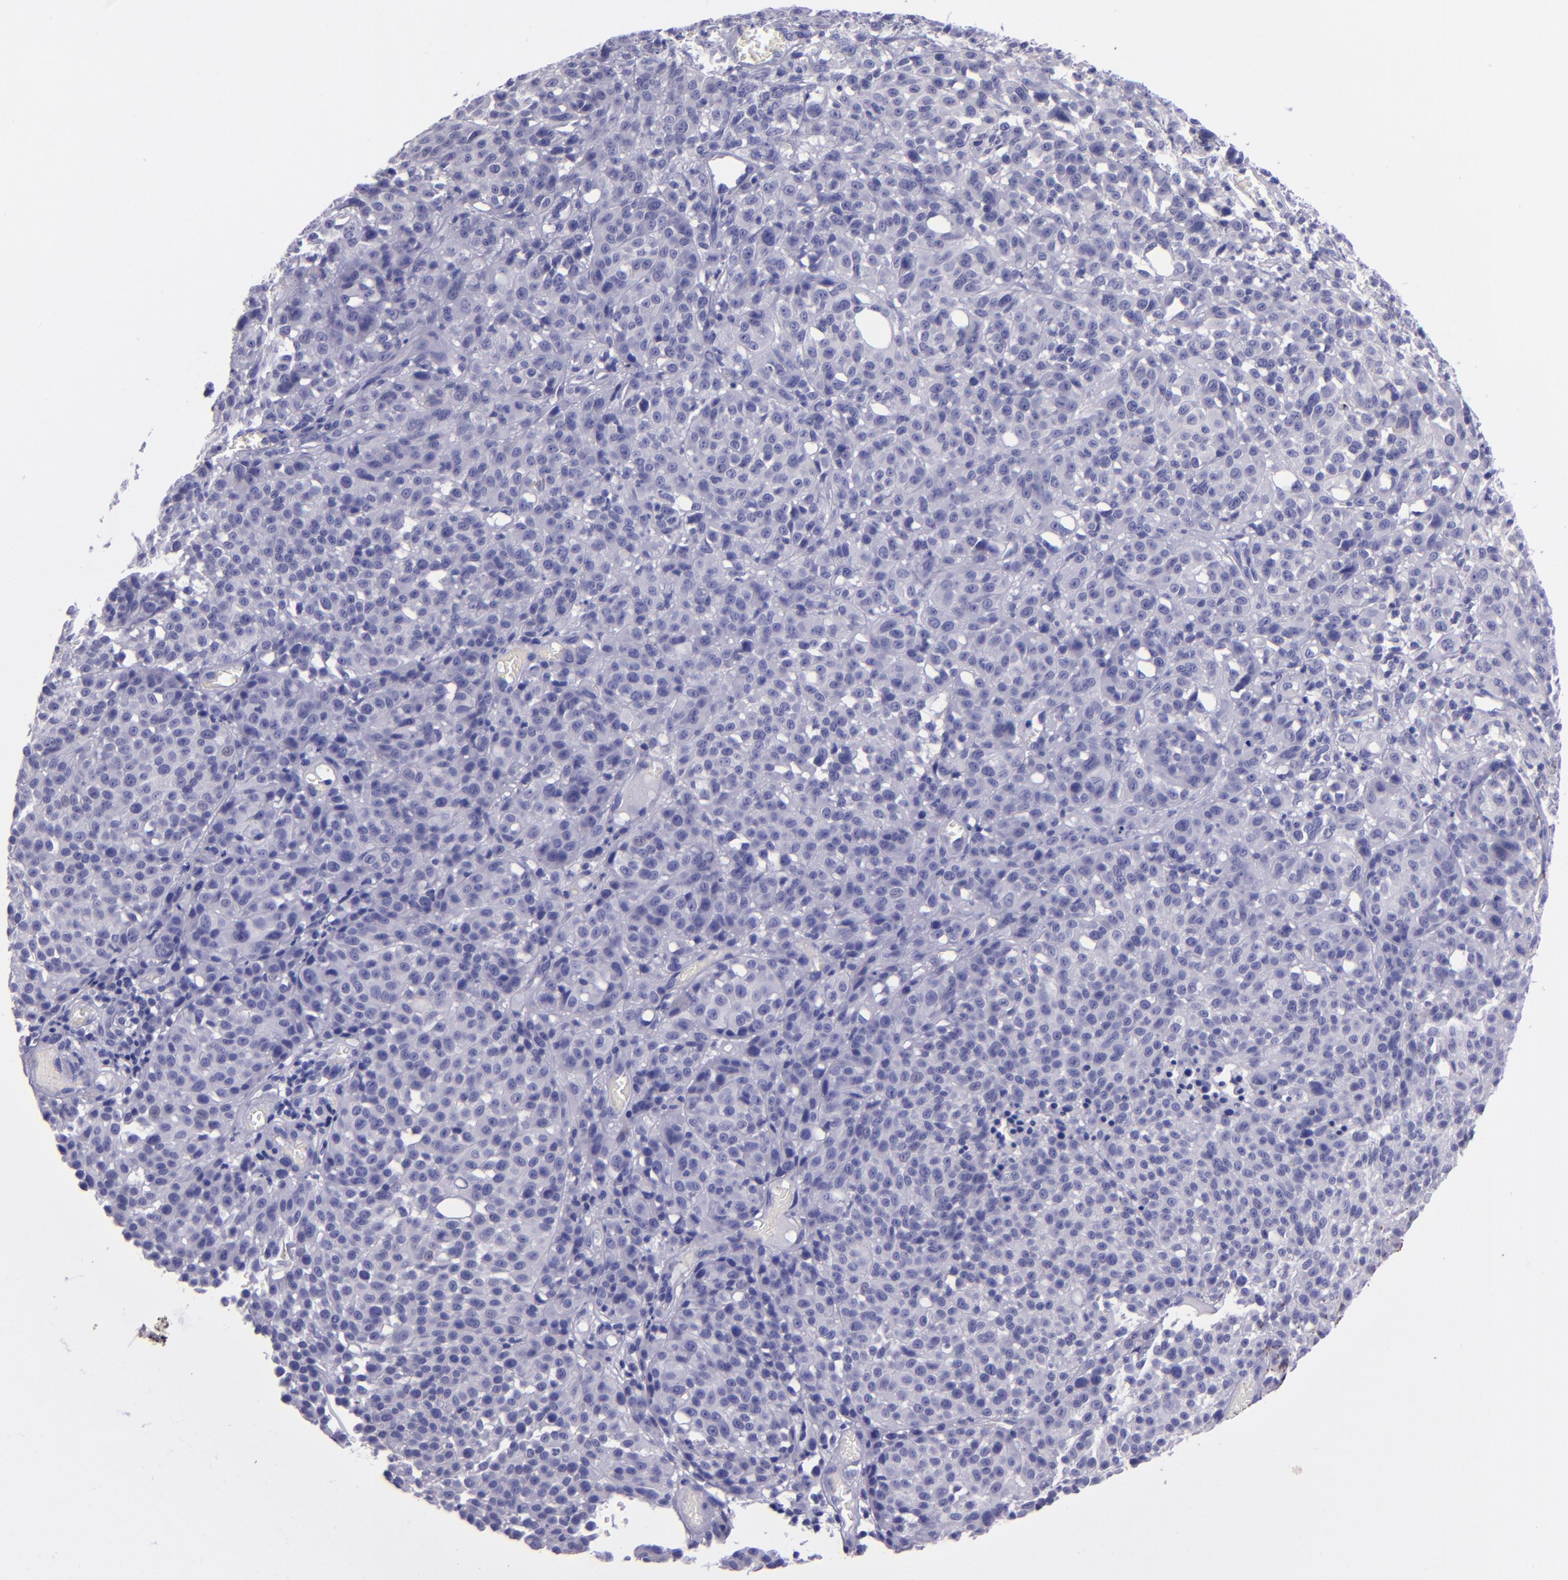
{"staining": {"intensity": "negative", "quantity": "none", "location": "none"}, "tissue": "melanoma", "cell_type": "Tumor cells", "image_type": "cancer", "snomed": [{"axis": "morphology", "description": "Malignant melanoma, NOS"}, {"axis": "topography", "description": "Skin"}], "caption": "DAB (3,3'-diaminobenzidine) immunohistochemical staining of human melanoma demonstrates no significant expression in tumor cells. (Stains: DAB (3,3'-diaminobenzidine) IHC with hematoxylin counter stain, Microscopy: brightfield microscopy at high magnification).", "gene": "TNNT3", "patient": {"sex": "female", "age": 49}}